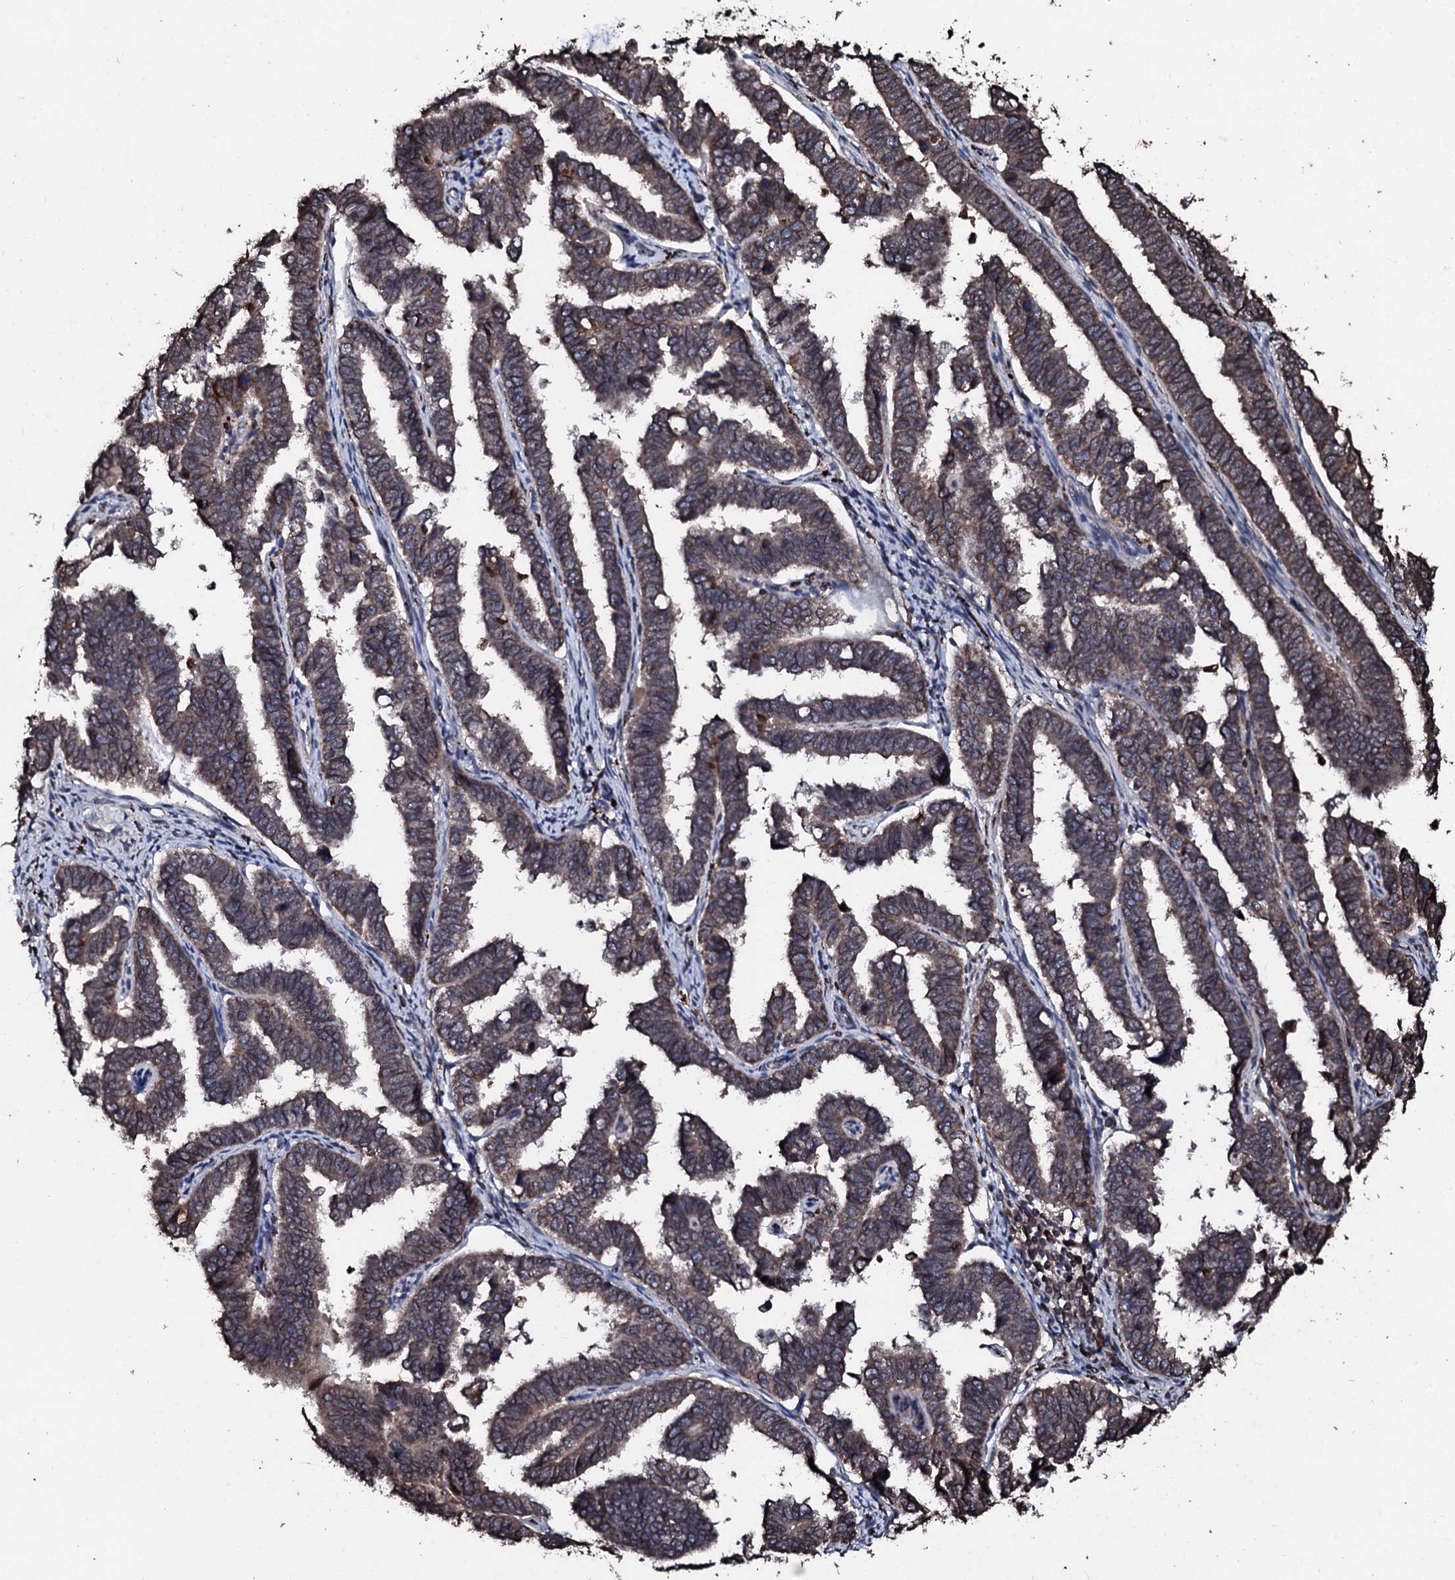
{"staining": {"intensity": "moderate", "quantity": ">75%", "location": "cytoplasmic/membranous"}, "tissue": "endometrial cancer", "cell_type": "Tumor cells", "image_type": "cancer", "snomed": [{"axis": "morphology", "description": "Adenocarcinoma, NOS"}, {"axis": "topography", "description": "Endometrium"}], "caption": "Moderate cytoplasmic/membranous expression is seen in approximately >75% of tumor cells in endometrial cancer (adenocarcinoma). (IHC, brightfield microscopy, high magnification).", "gene": "SDHAF2", "patient": {"sex": "female", "age": 75}}